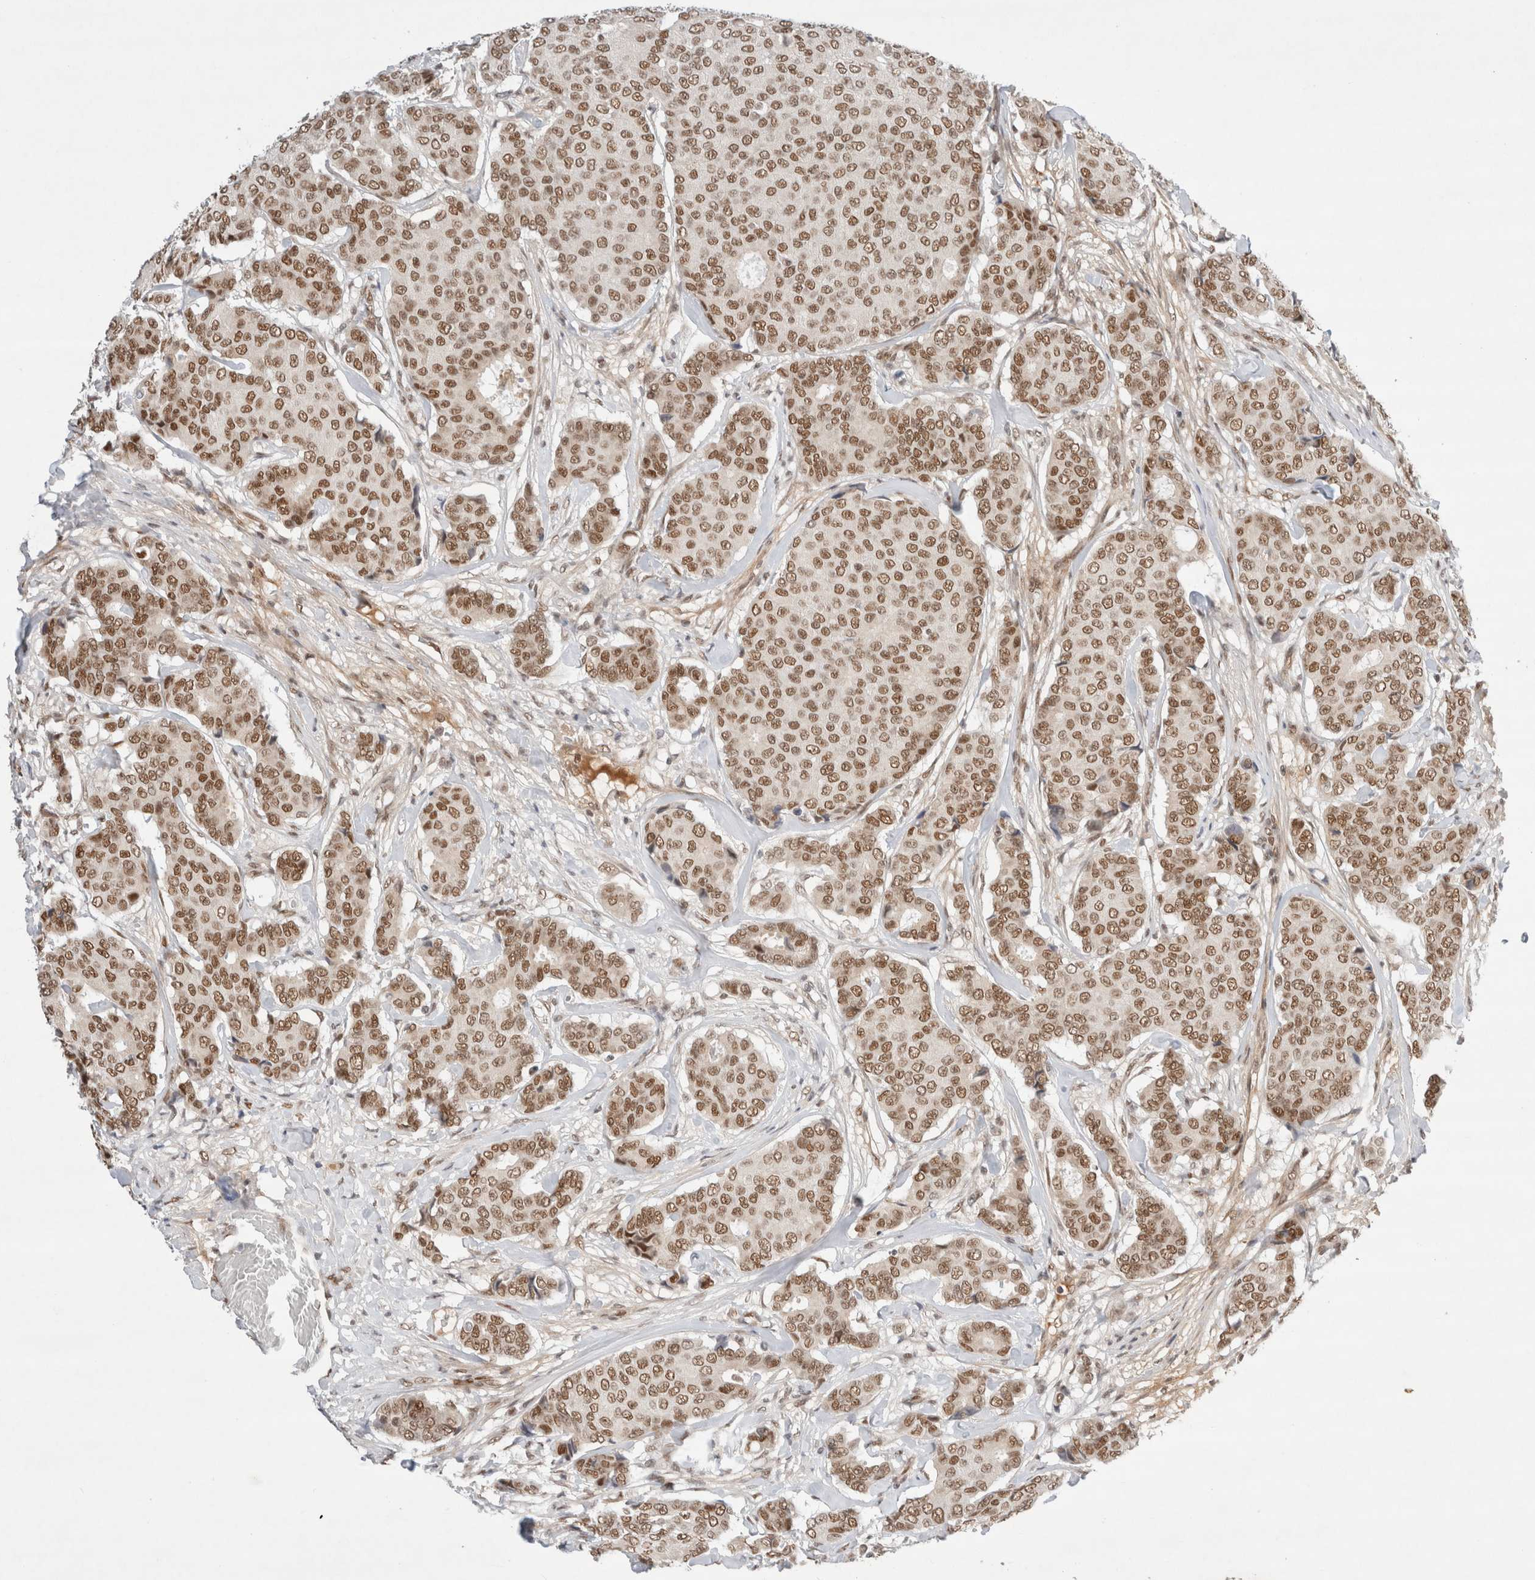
{"staining": {"intensity": "moderate", "quantity": ">75%", "location": "nuclear"}, "tissue": "breast cancer", "cell_type": "Tumor cells", "image_type": "cancer", "snomed": [{"axis": "morphology", "description": "Duct carcinoma"}, {"axis": "topography", "description": "Breast"}], "caption": "IHC of breast cancer displays medium levels of moderate nuclear staining in about >75% of tumor cells.", "gene": "GTF2I", "patient": {"sex": "female", "age": 75}}